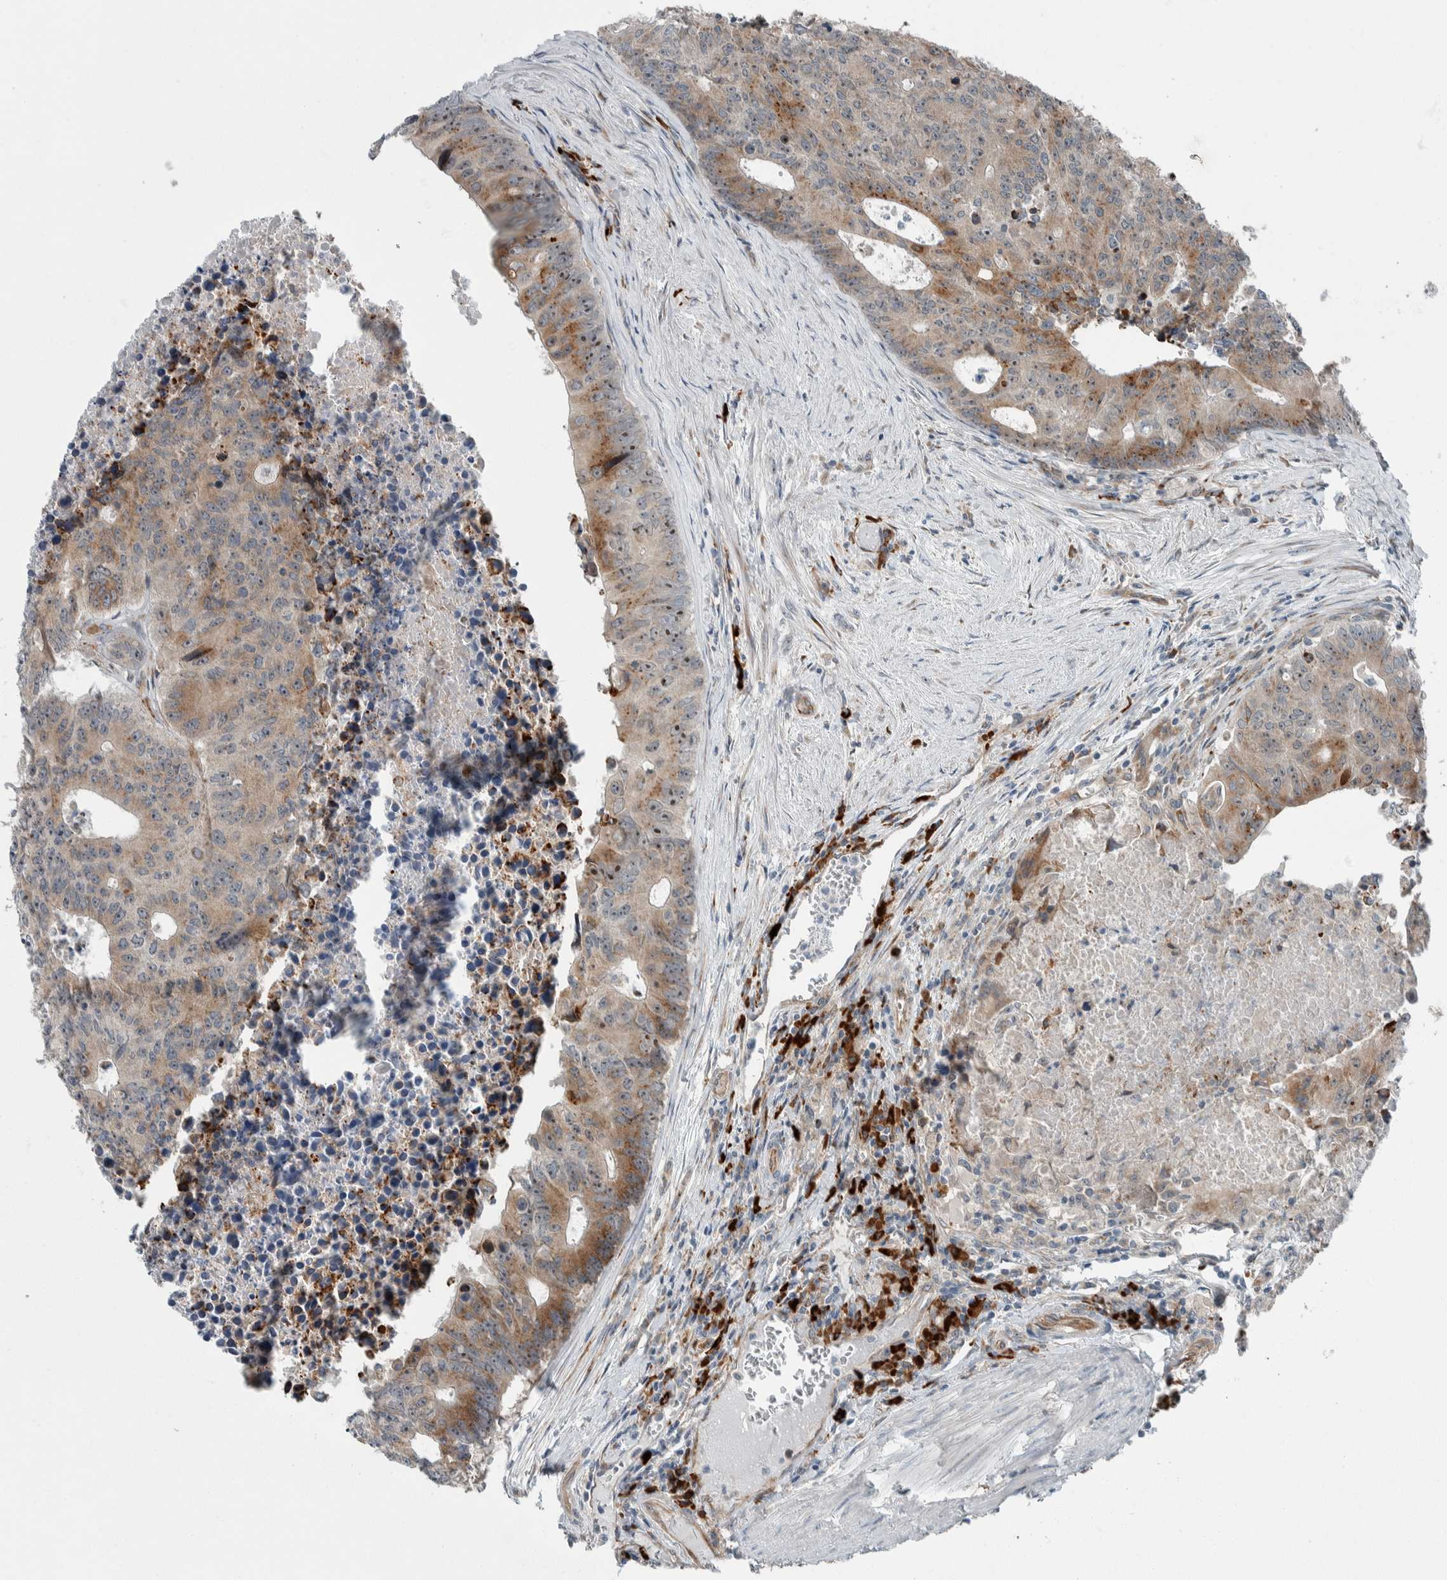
{"staining": {"intensity": "moderate", "quantity": "25%-75%", "location": "cytoplasmic/membranous,nuclear"}, "tissue": "colorectal cancer", "cell_type": "Tumor cells", "image_type": "cancer", "snomed": [{"axis": "morphology", "description": "Adenocarcinoma, NOS"}, {"axis": "topography", "description": "Colon"}], "caption": "Approximately 25%-75% of tumor cells in human colorectal cancer (adenocarcinoma) demonstrate moderate cytoplasmic/membranous and nuclear protein positivity as visualized by brown immunohistochemical staining.", "gene": "USP25", "patient": {"sex": "male", "age": 87}}